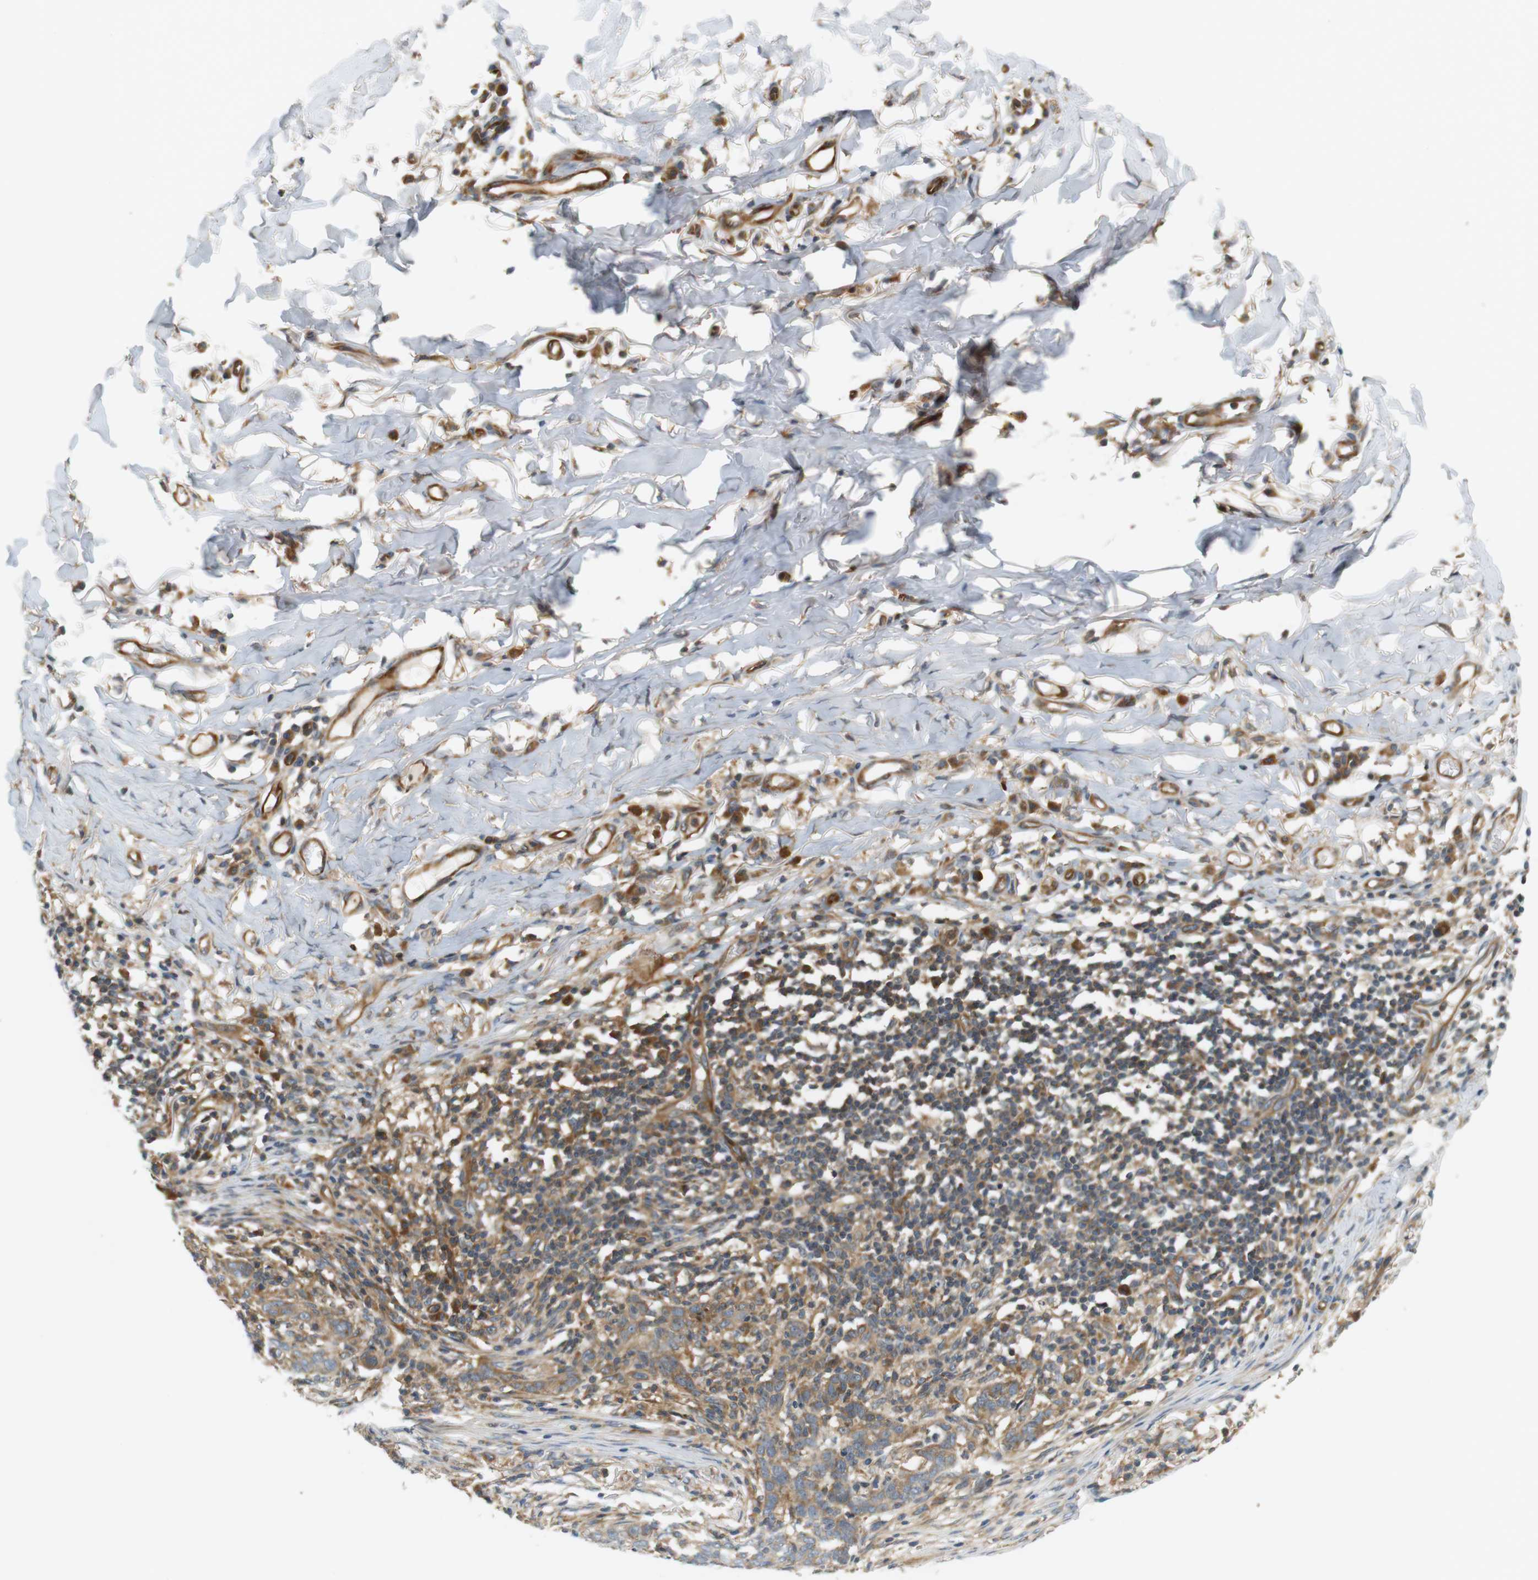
{"staining": {"intensity": "moderate", "quantity": ">75%", "location": "cytoplasmic/membranous"}, "tissue": "skin cancer", "cell_type": "Tumor cells", "image_type": "cancer", "snomed": [{"axis": "morphology", "description": "Basal cell carcinoma"}, {"axis": "topography", "description": "Skin"}], "caption": "A high-resolution photomicrograph shows immunohistochemistry (IHC) staining of skin cancer, which shows moderate cytoplasmic/membranous expression in approximately >75% of tumor cells. (Stains: DAB in brown, nuclei in blue, Microscopy: brightfield microscopy at high magnification).", "gene": "SH3GLB1", "patient": {"sex": "male", "age": 85}}